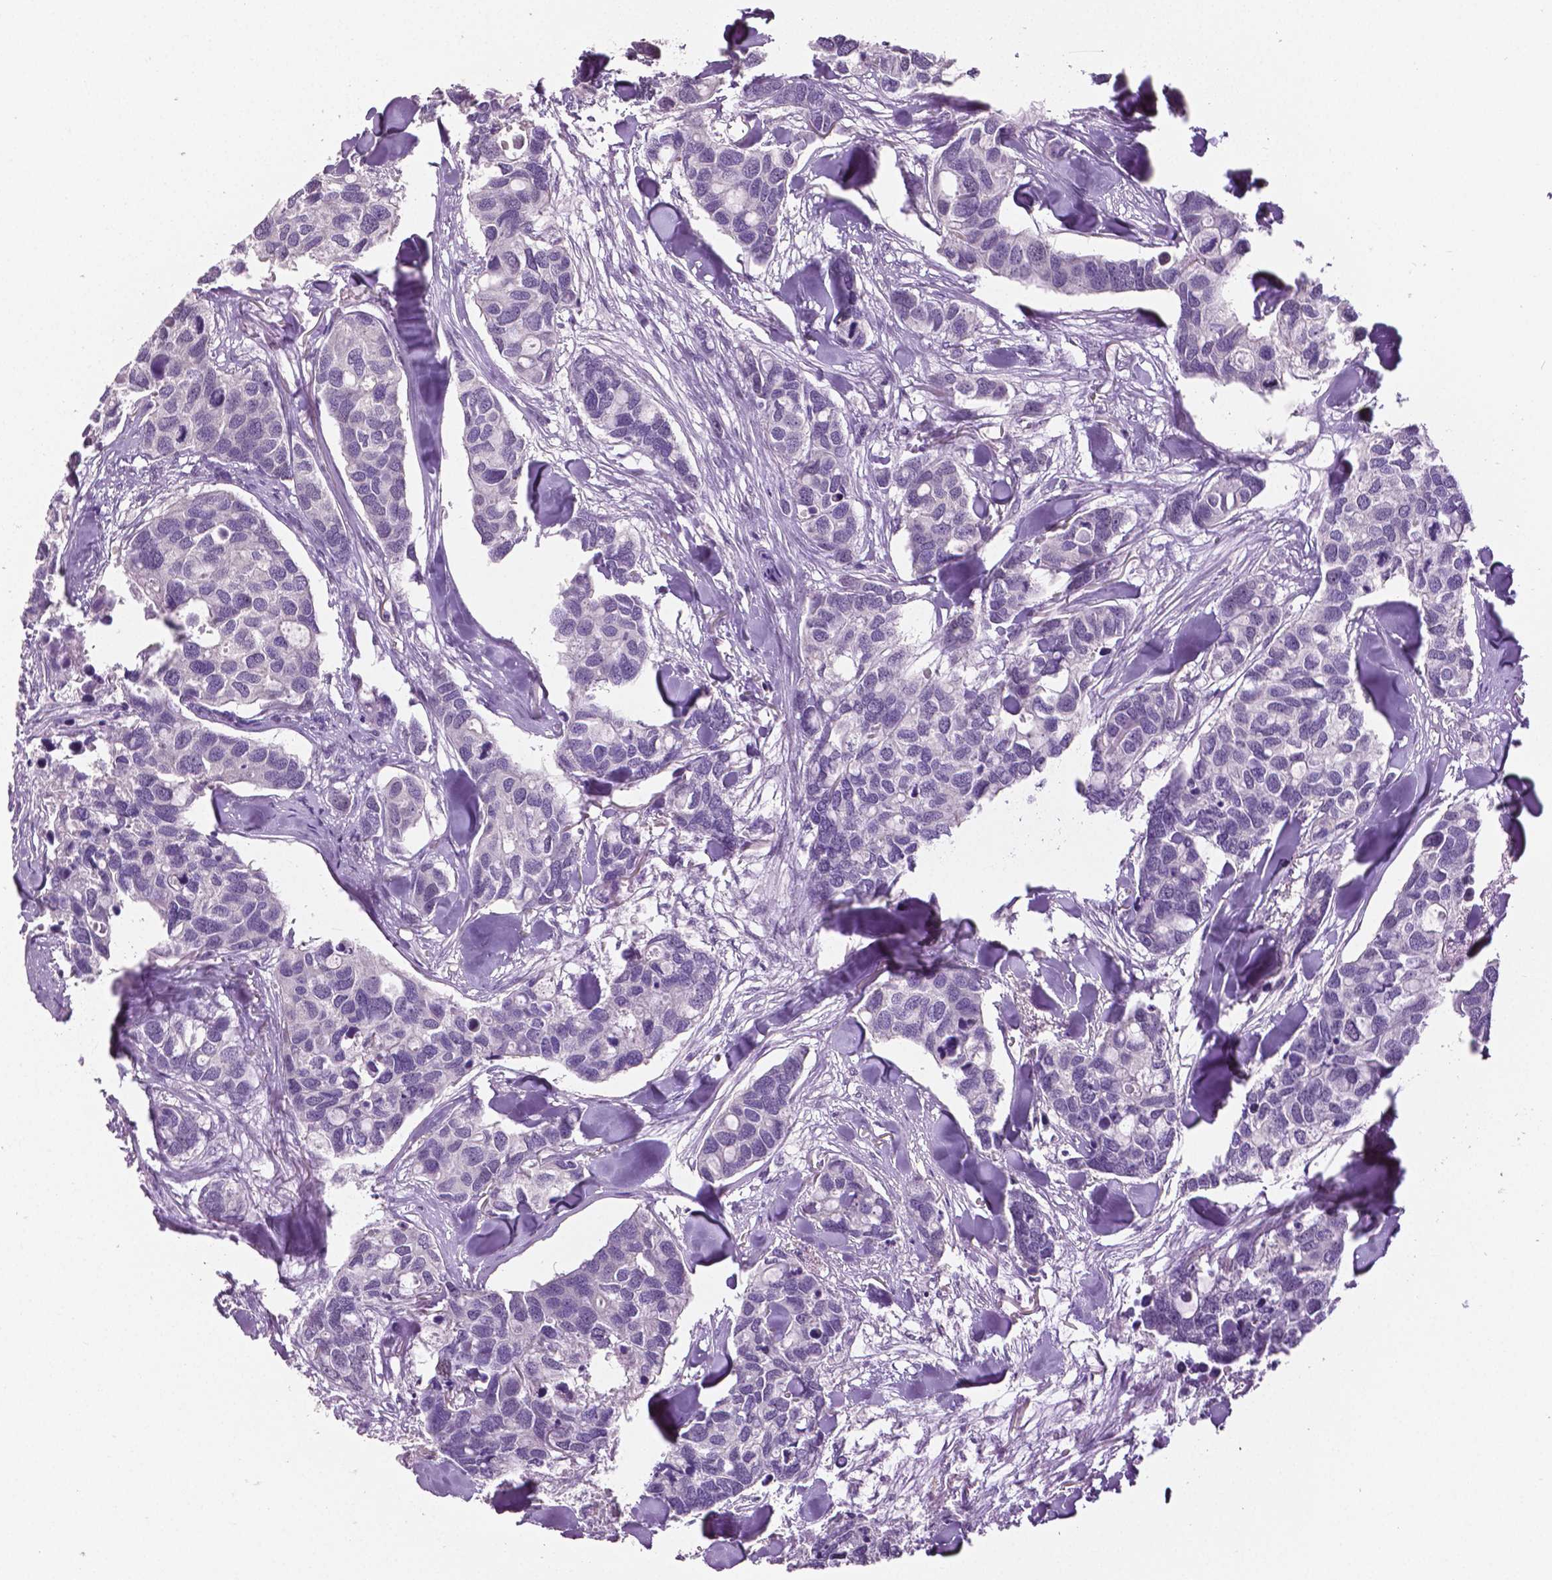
{"staining": {"intensity": "negative", "quantity": "none", "location": "none"}, "tissue": "breast cancer", "cell_type": "Tumor cells", "image_type": "cancer", "snomed": [{"axis": "morphology", "description": "Duct carcinoma"}, {"axis": "topography", "description": "Breast"}], "caption": "There is no significant staining in tumor cells of breast cancer (invasive ductal carcinoma). (Brightfield microscopy of DAB (3,3'-diaminobenzidine) immunohistochemistry (IHC) at high magnification).", "gene": "PTPN5", "patient": {"sex": "female", "age": 83}}